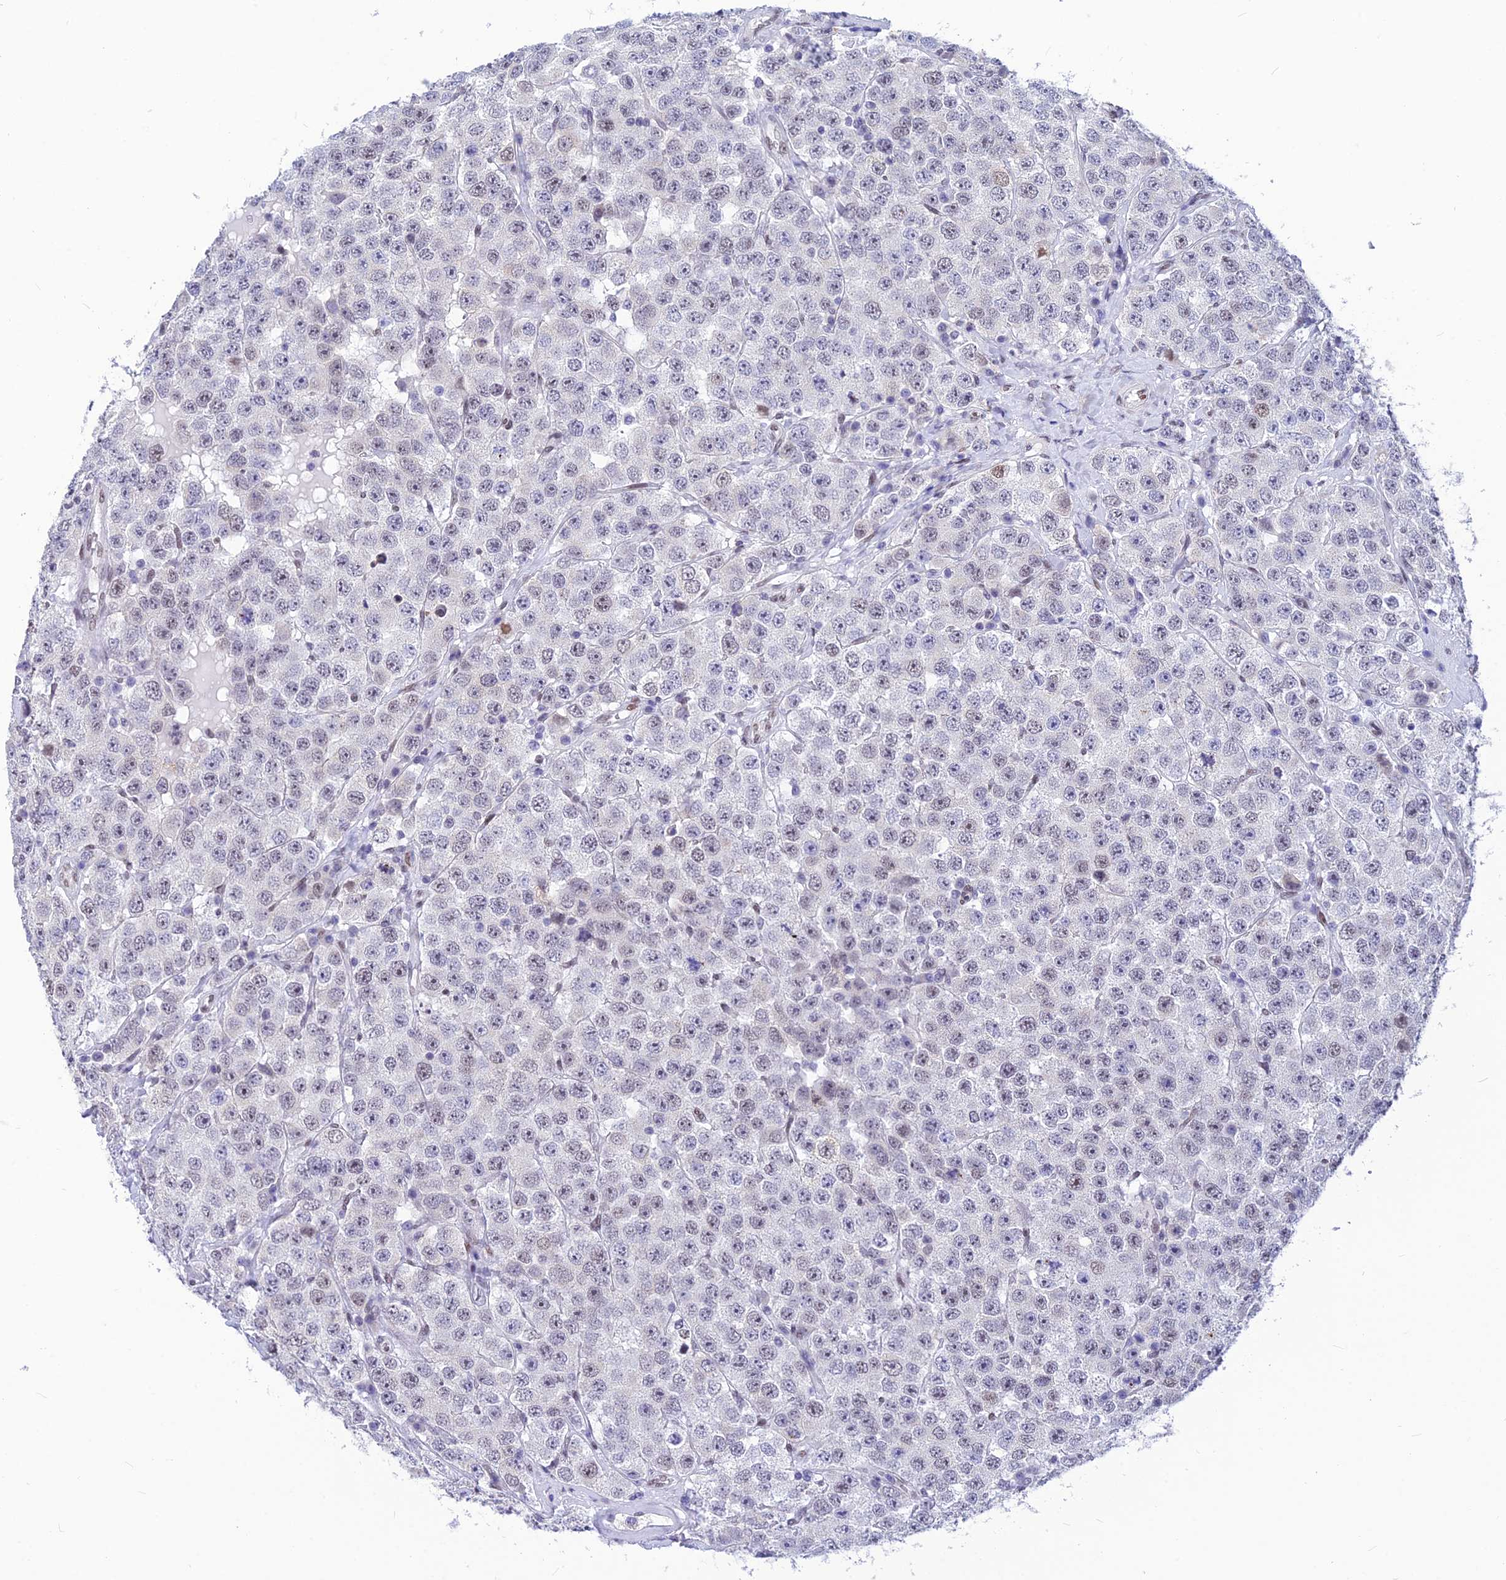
{"staining": {"intensity": "negative", "quantity": "none", "location": "none"}, "tissue": "testis cancer", "cell_type": "Tumor cells", "image_type": "cancer", "snomed": [{"axis": "morphology", "description": "Seminoma, NOS"}, {"axis": "topography", "description": "Testis"}], "caption": "High power microscopy histopathology image of an IHC photomicrograph of seminoma (testis), revealing no significant staining in tumor cells.", "gene": "KCTD13", "patient": {"sex": "male", "age": 28}}